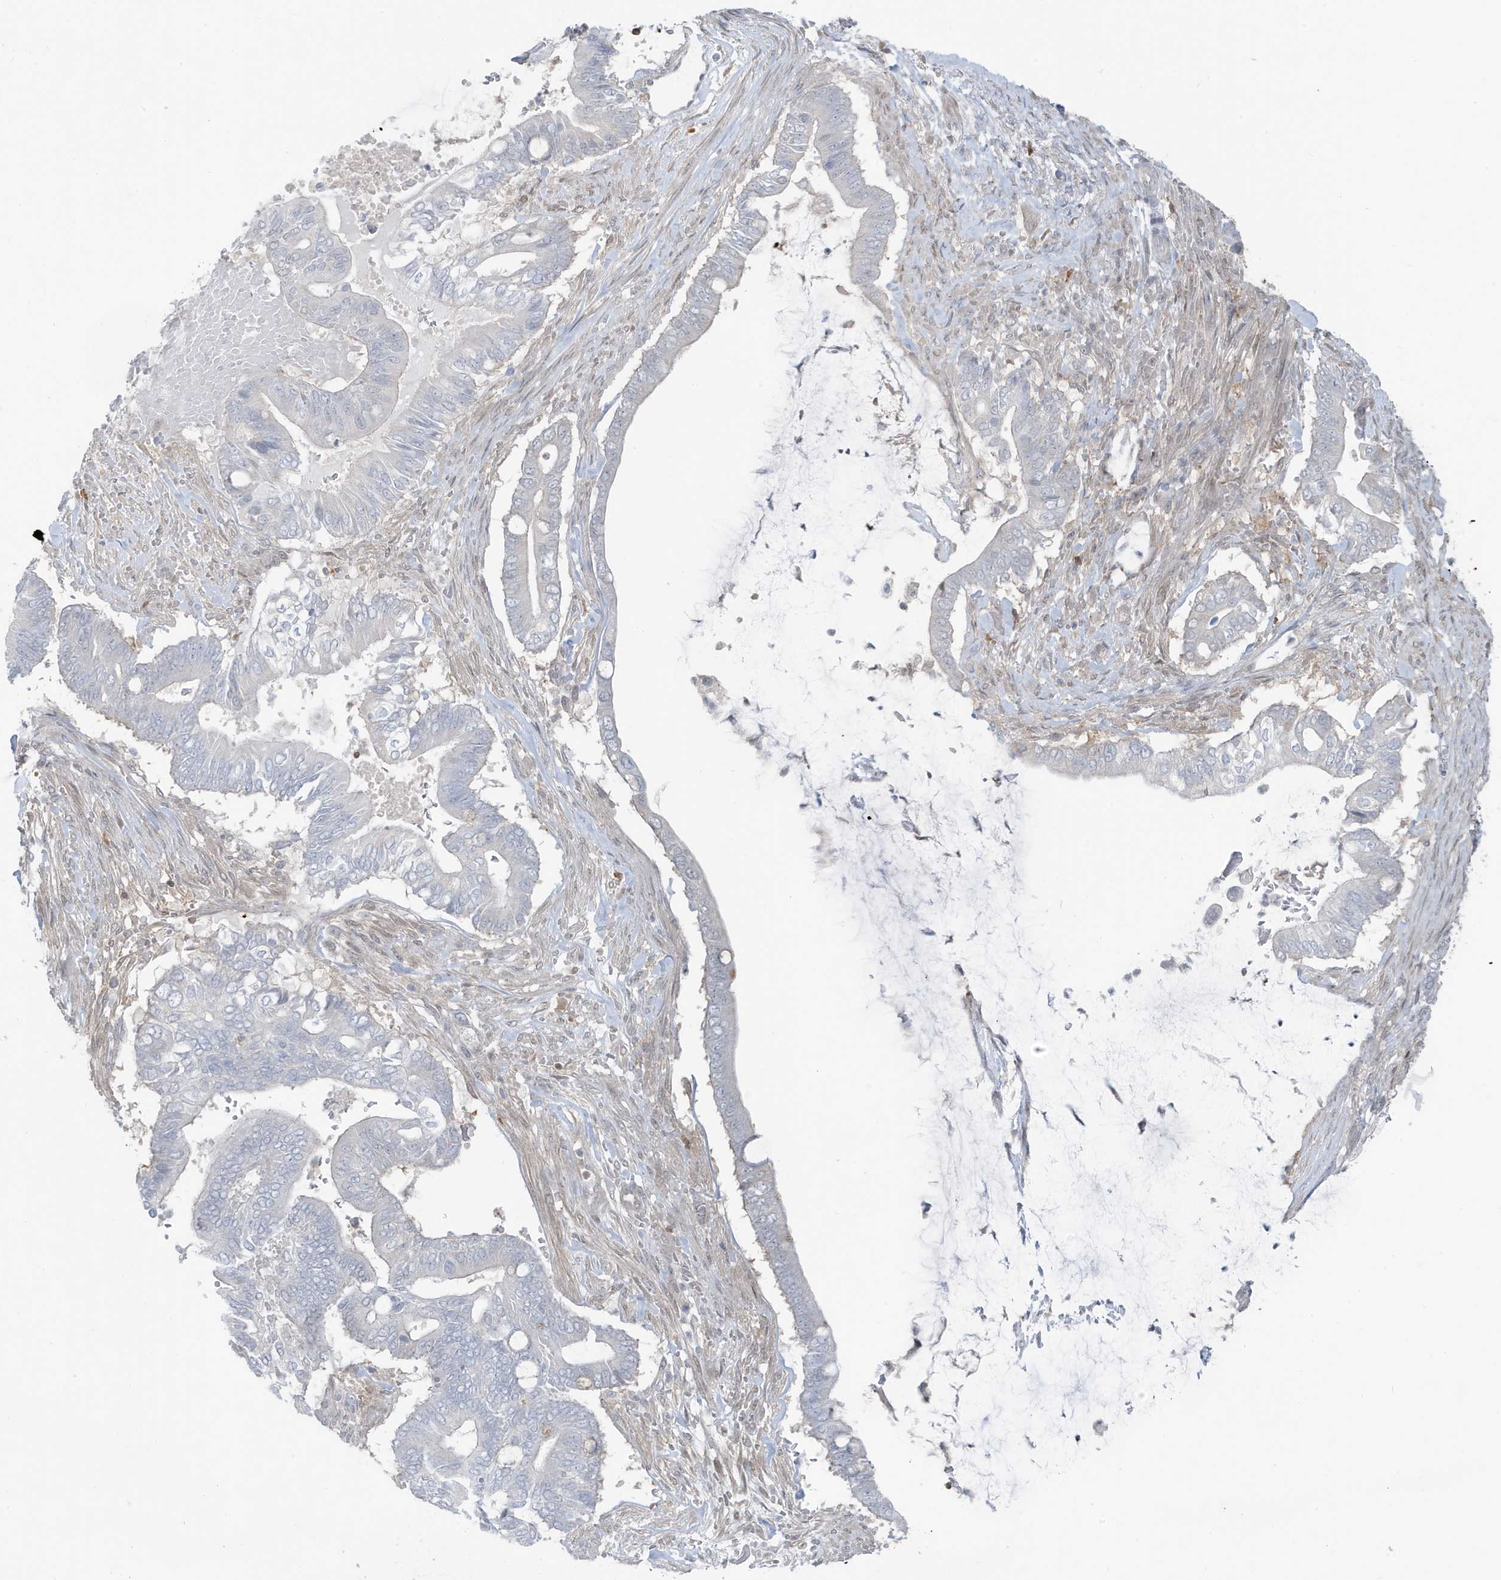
{"staining": {"intensity": "negative", "quantity": "none", "location": "none"}, "tissue": "pancreatic cancer", "cell_type": "Tumor cells", "image_type": "cancer", "snomed": [{"axis": "morphology", "description": "Adenocarcinoma, NOS"}, {"axis": "topography", "description": "Pancreas"}], "caption": "Adenocarcinoma (pancreatic) stained for a protein using IHC reveals no staining tumor cells.", "gene": "OGA", "patient": {"sex": "male", "age": 68}}